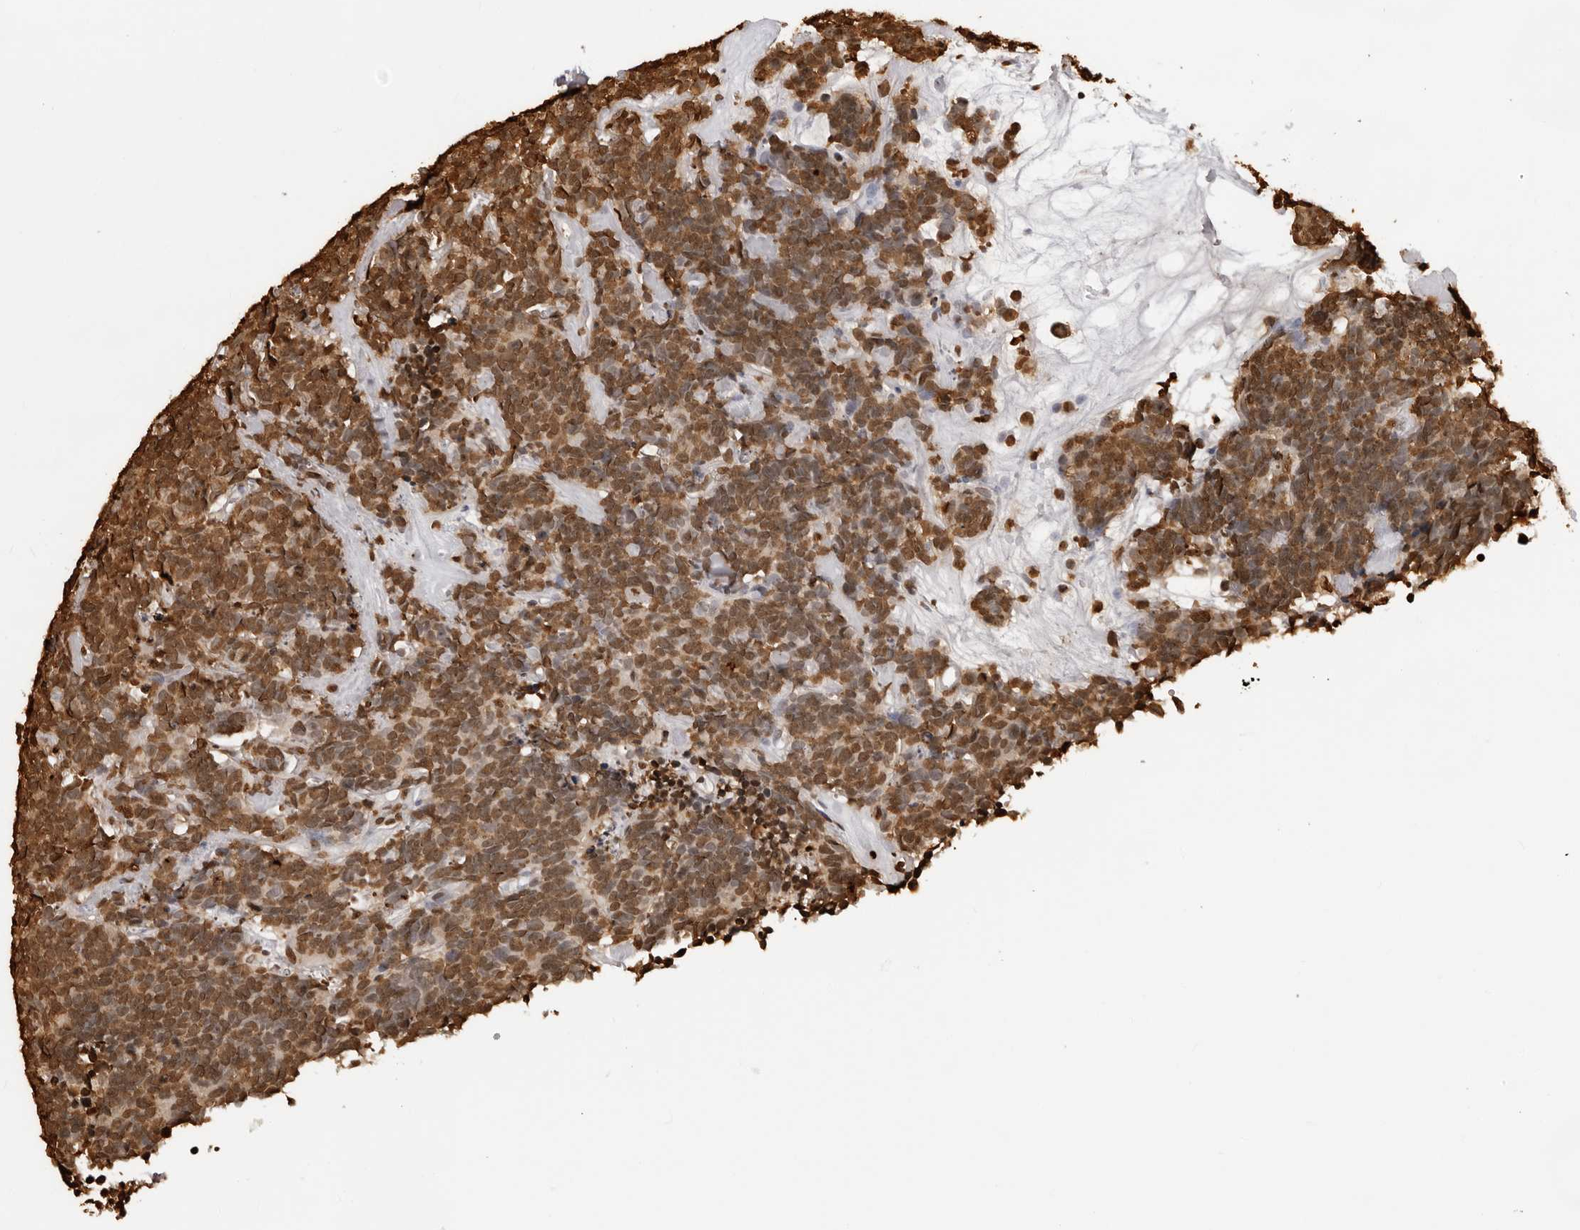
{"staining": {"intensity": "strong", "quantity": ">75%", "location": "cytoplasmic/membranous,nuclear"}, "tissue": "carcinoid", "cell_type": "Tumor cells", "image_type": "cancer", "snomed": [{"axis": "morphology", "description": "Carcinoma, NOS"}, {"axis": "morphology", "description": "Carcinoid, malignant, NOS"}, {"axis": "topography", "description": "Urinary bladder"}], "caption": "Tumor cells demonstrate high levels of strong cytoplasmic/membranous and nuclear staining in about >75% of cells in human carcinoid.", "gene": "ZFP91", "patient": {"sex": "male", "age": 57}}